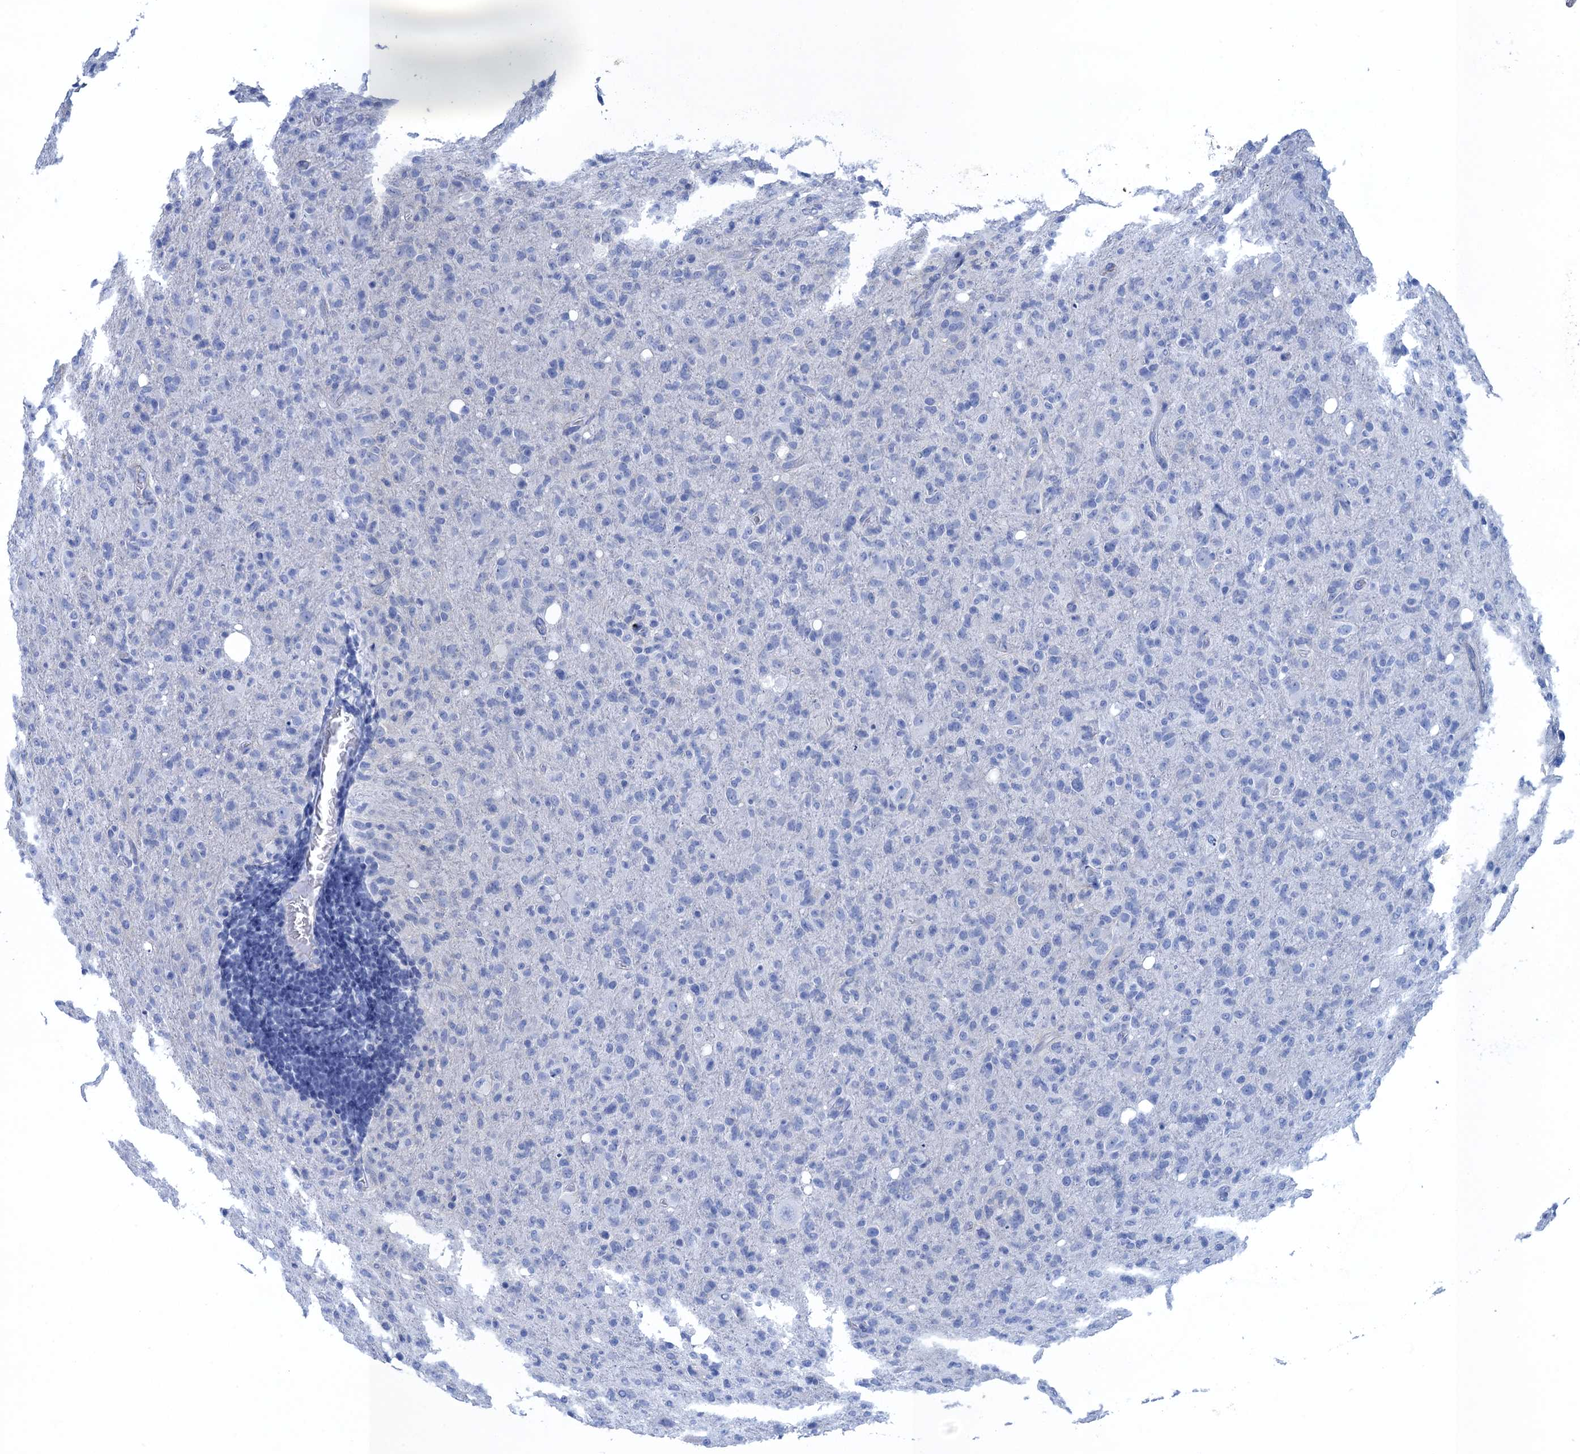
{"staining": {"intensity": "negative", "quantity": "none", "location": "none"}, "tissue": "glioma", "cell_type": "Tumor cells", "image_type": "cancer", "snomed": [{"axis": "morphology", "description": "Glioma, malignant, High grade"}, {"axis": "topography", "description": "Brain"}], "caption": "Tumor cells show no significant protein staining in high-grade glioma (malignant). Brightfield microscopy of immunohistochemistry (IHC) stained with DAB (brown) and hematoxylin (blue), captured at high magnification.", "gene": "CALML5", "patient": {"sex": "female", "age": 57}}